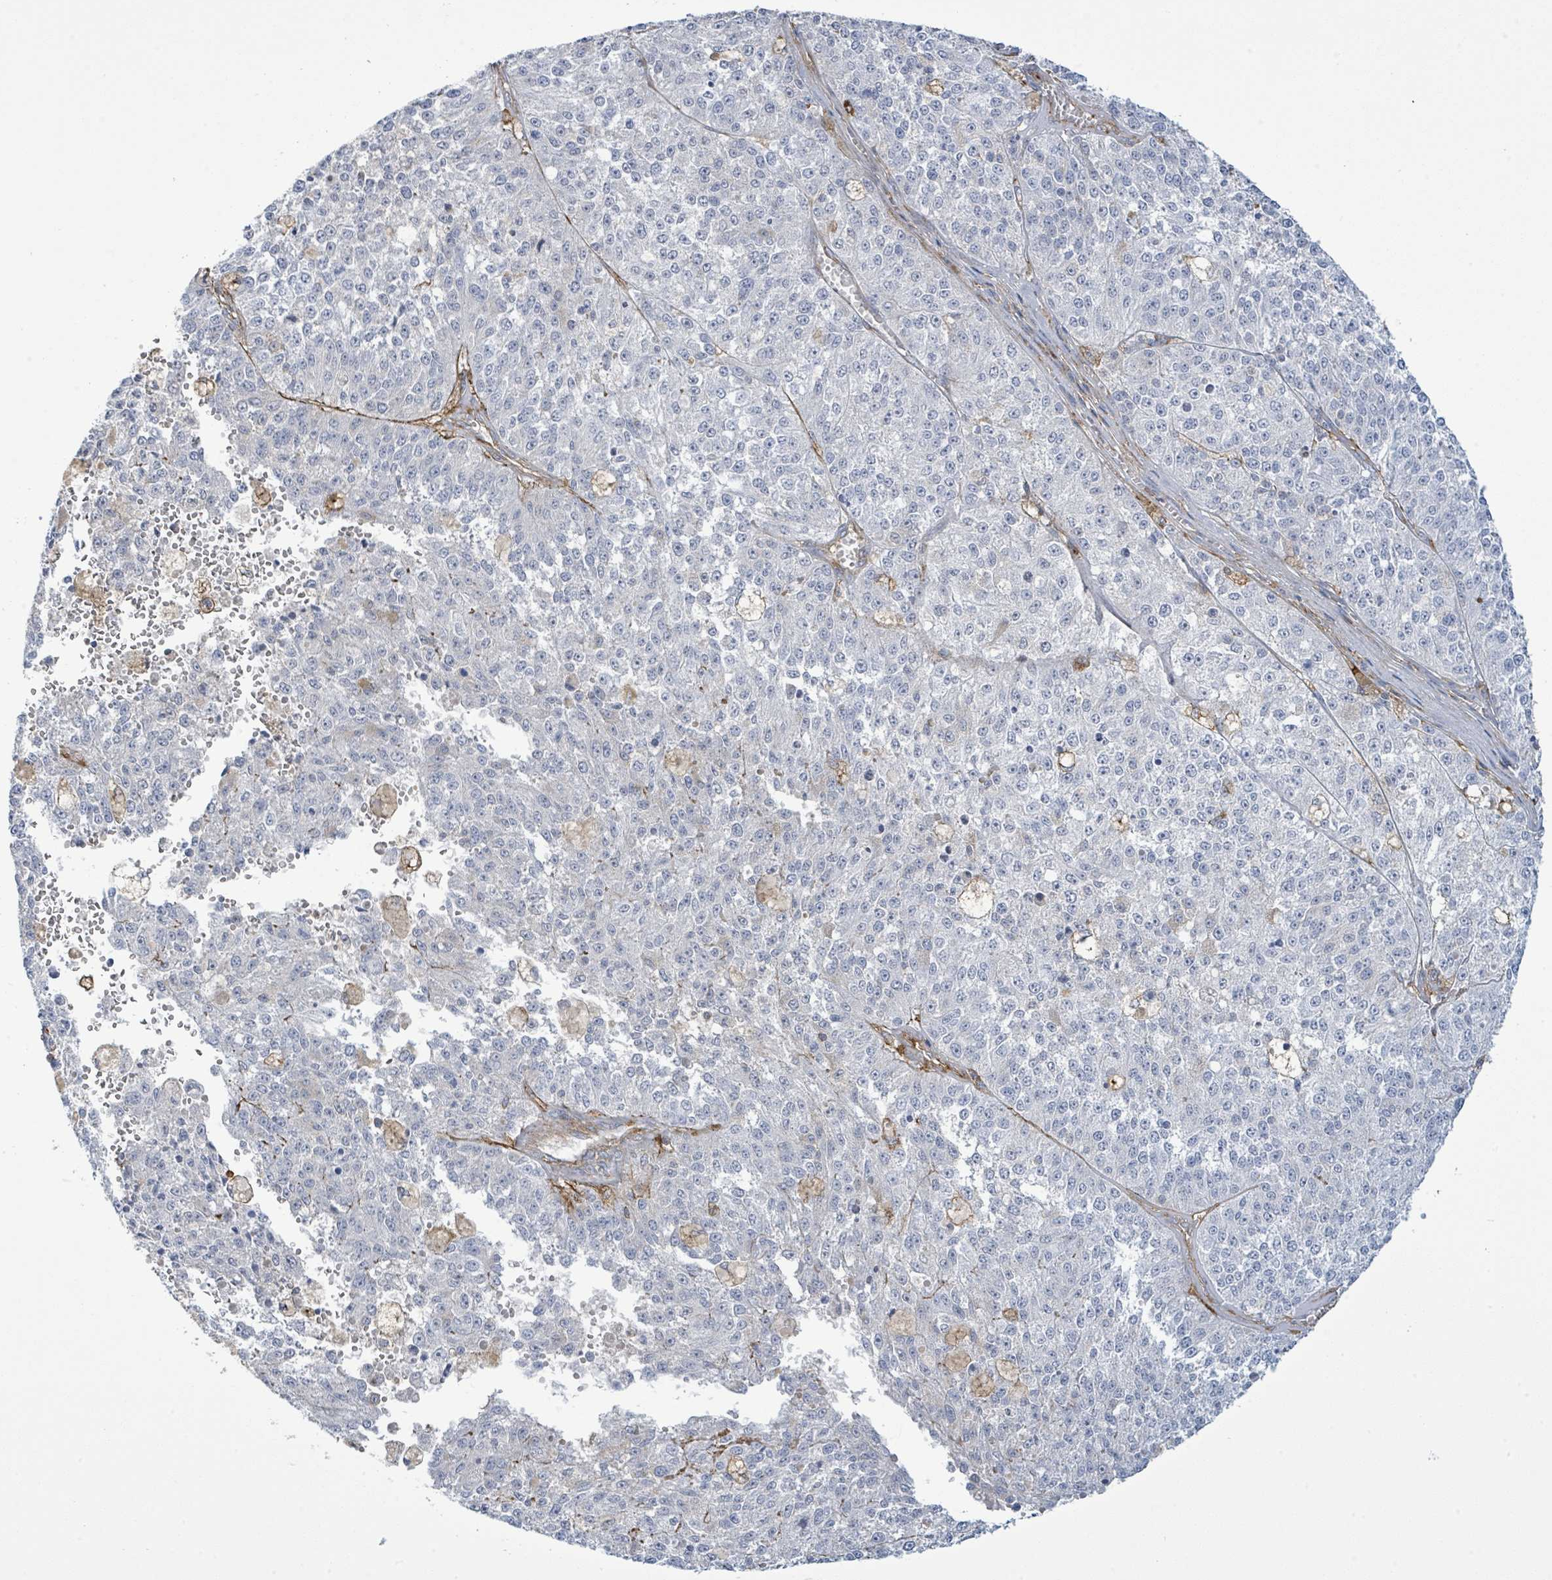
{"staining": {"intensity": "negative", "quantity": "none", "location": "none"}, "tissue": "melanoma", "cell_type": "Tumor cells", "image_type": "cancer", "snomed": [{"axis": "morphology", "description": "Malignant melanoma, NOS"}, {"axis": "topography", "description": "Skin"}], "caption": "Immunohistochemistry of malignant melanoma displays no positivity in tumor cells.", "gene": "EGFL7", "patient": {"sex": "female", "age": 64}}